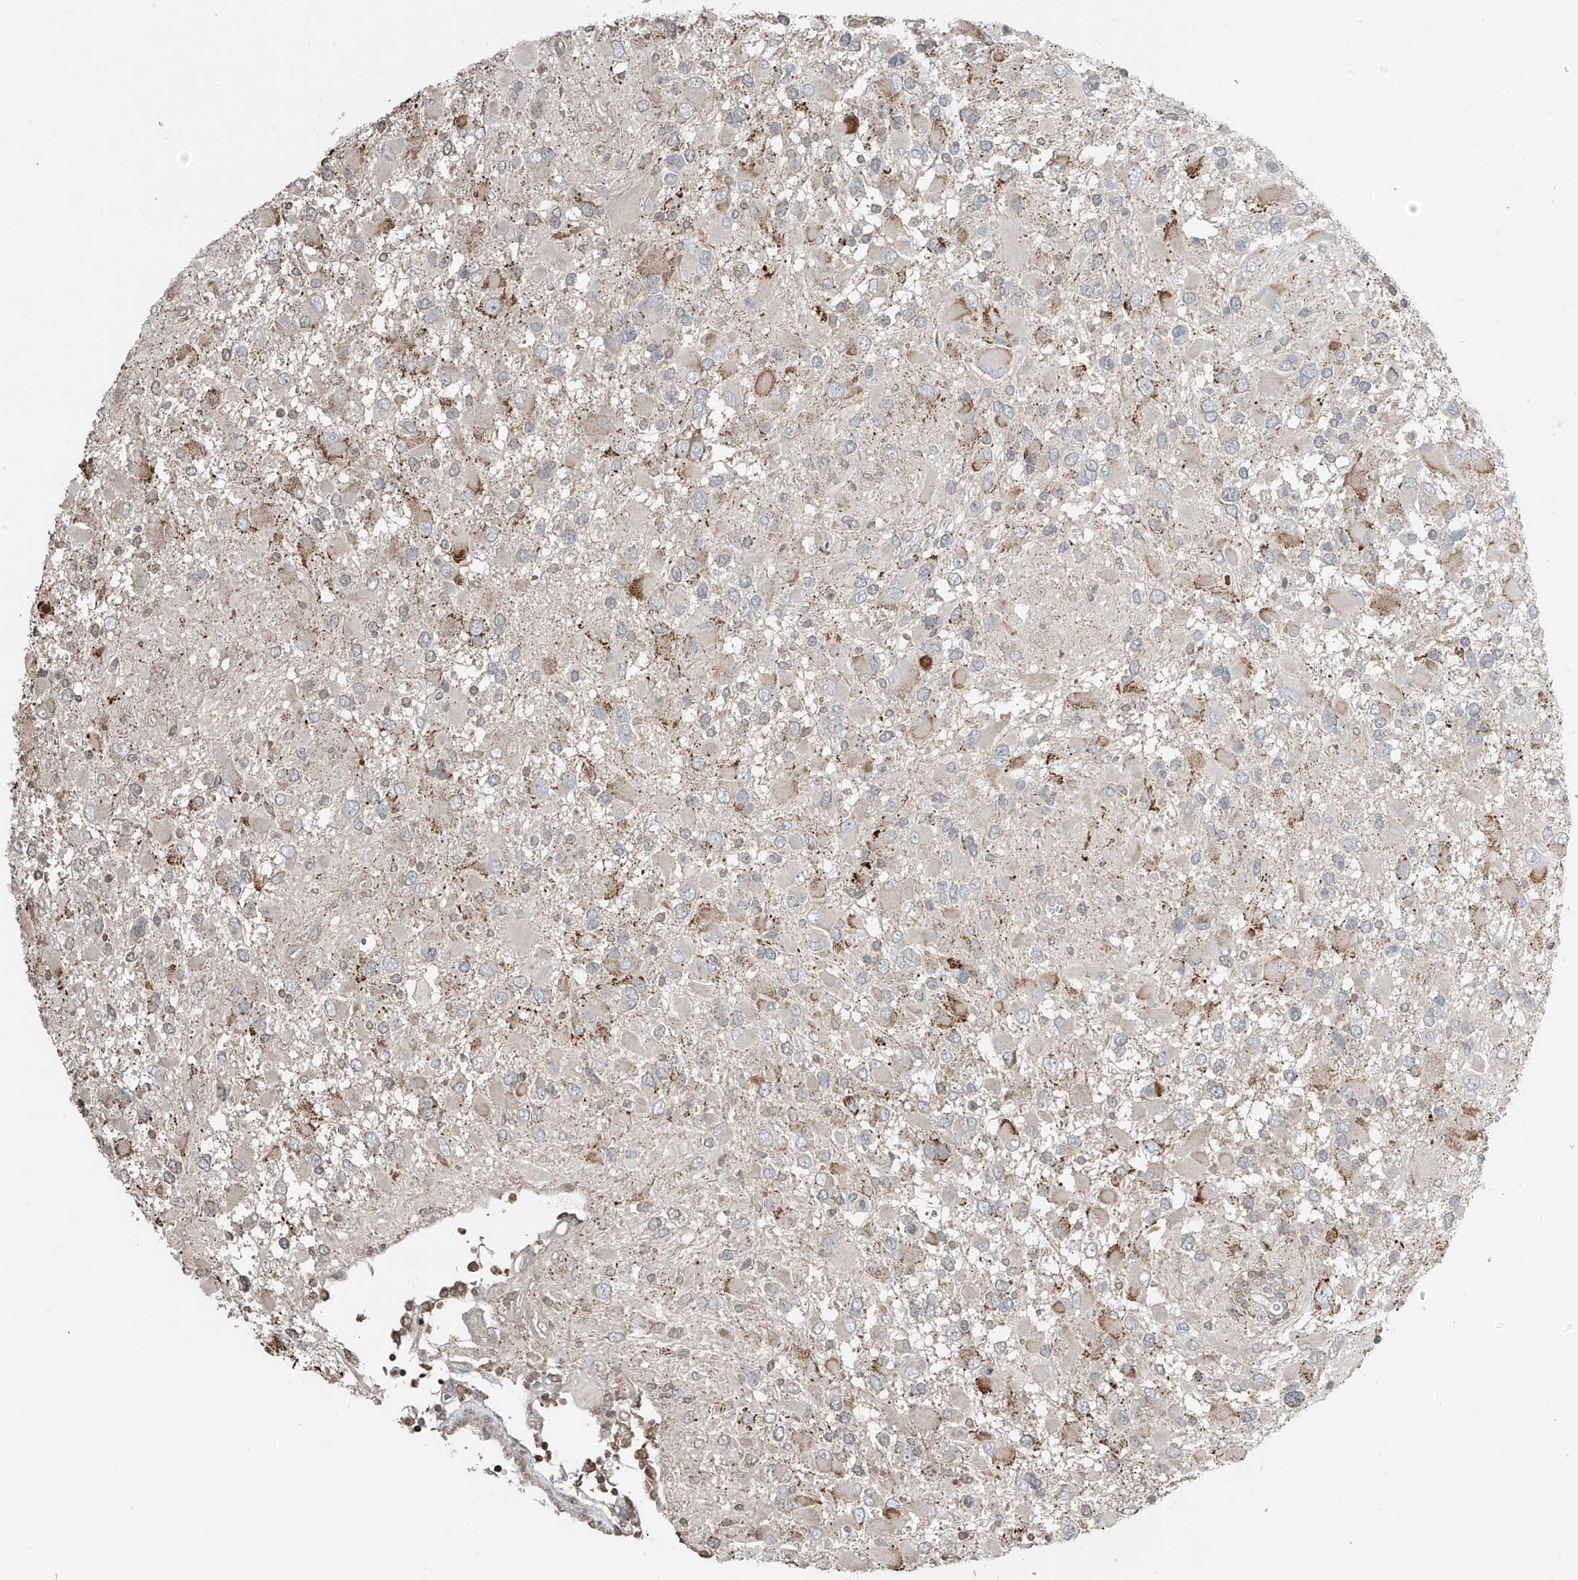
{"staining": {"intensity": "negative", "quantity": "none", "location": "none"}, "tissue": "glioma", "cell_type": "Tumor cells", "image_type": "cancer", "snomed": [{"axis": "morphology", "description": "Glioma, malignant, High grade"}, {"axis": "topography", "description": "Brain"}], "caption": "The image shows no significant staining in tumor cells of malignant glioma (high-grade).", "gene": "HOXA11", "patient": {"sex": "male", "age": 53}}